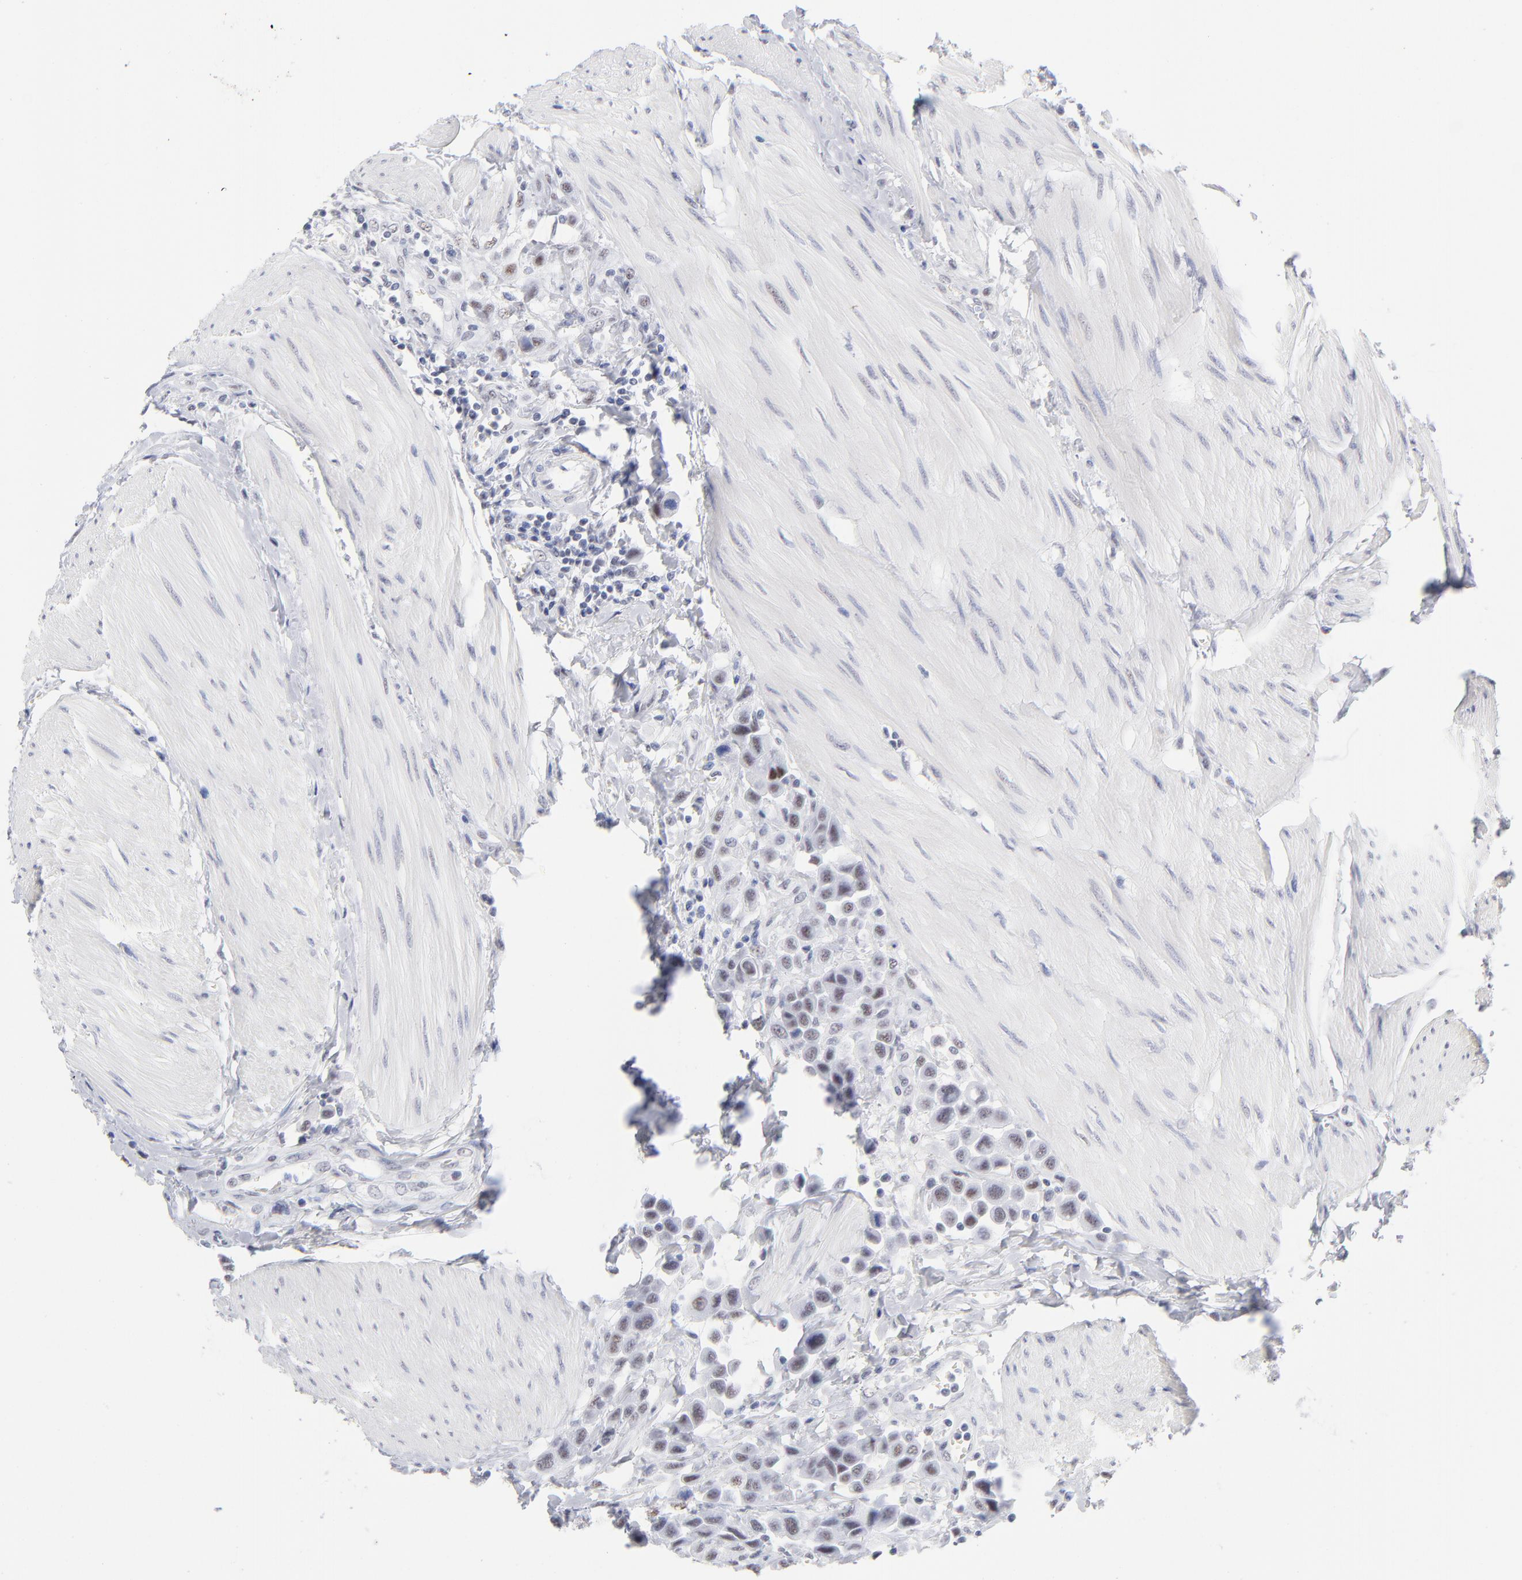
{"staining": {"intensity": "moderate", "quantity": "<25%", "location": "nuclear"}, "tissue": "urothelial cancer", "cell_type": "Tumor cells", "image_type": "cancer", "snomed": [{"axis": "morphology", "description": "Urothelial carcinoma, High grade"}, {"axis": "topography", "description": "Urinary bladder"}], "caption": "Urothelial cancer stained with a protein marker reveals moderate staining in tumor cells.", "gene": "SNRPB", "patient": {"sex": "male", "age": 50}}